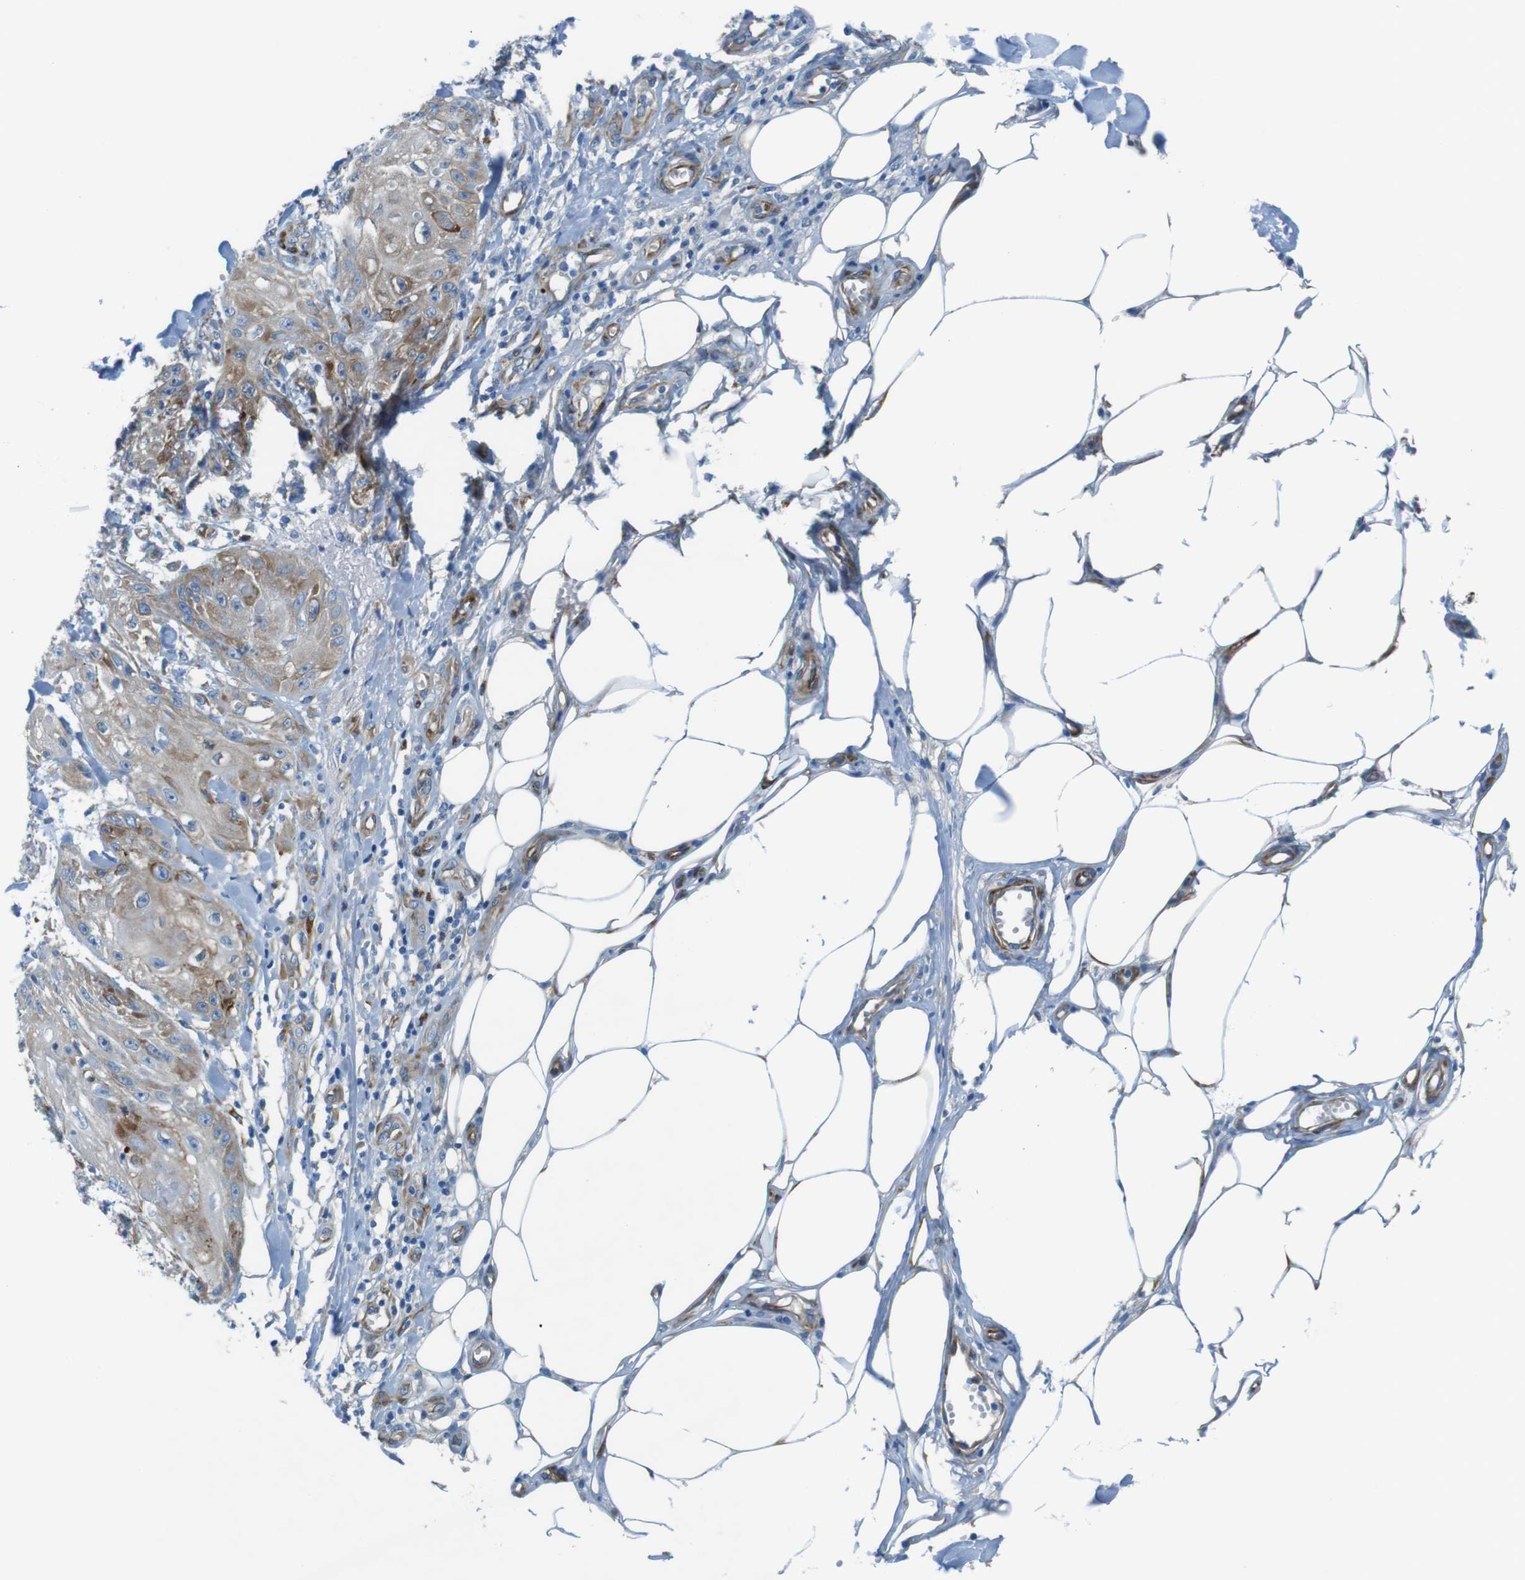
{"staining": {"intensity": "moderate", "quantity": "25%-75%", "location": "cytoplasmic/membranous"}, "tissue": "skin cancer", "cell_type": "Tumor cells", "image_type": "cancer", "snomed": [{"axis": "morphology", "description": "Squamous cell carcinoma, NOS"}, {"axis": "topography", "description": "Skin"}], "caption": "Human skin cancer (squamous cell carcinoma) stained with a protein marker reveals moderate staining in tumor cells.", "gene": "EMP2", "patient": {"sex": "male", "age": 74}}